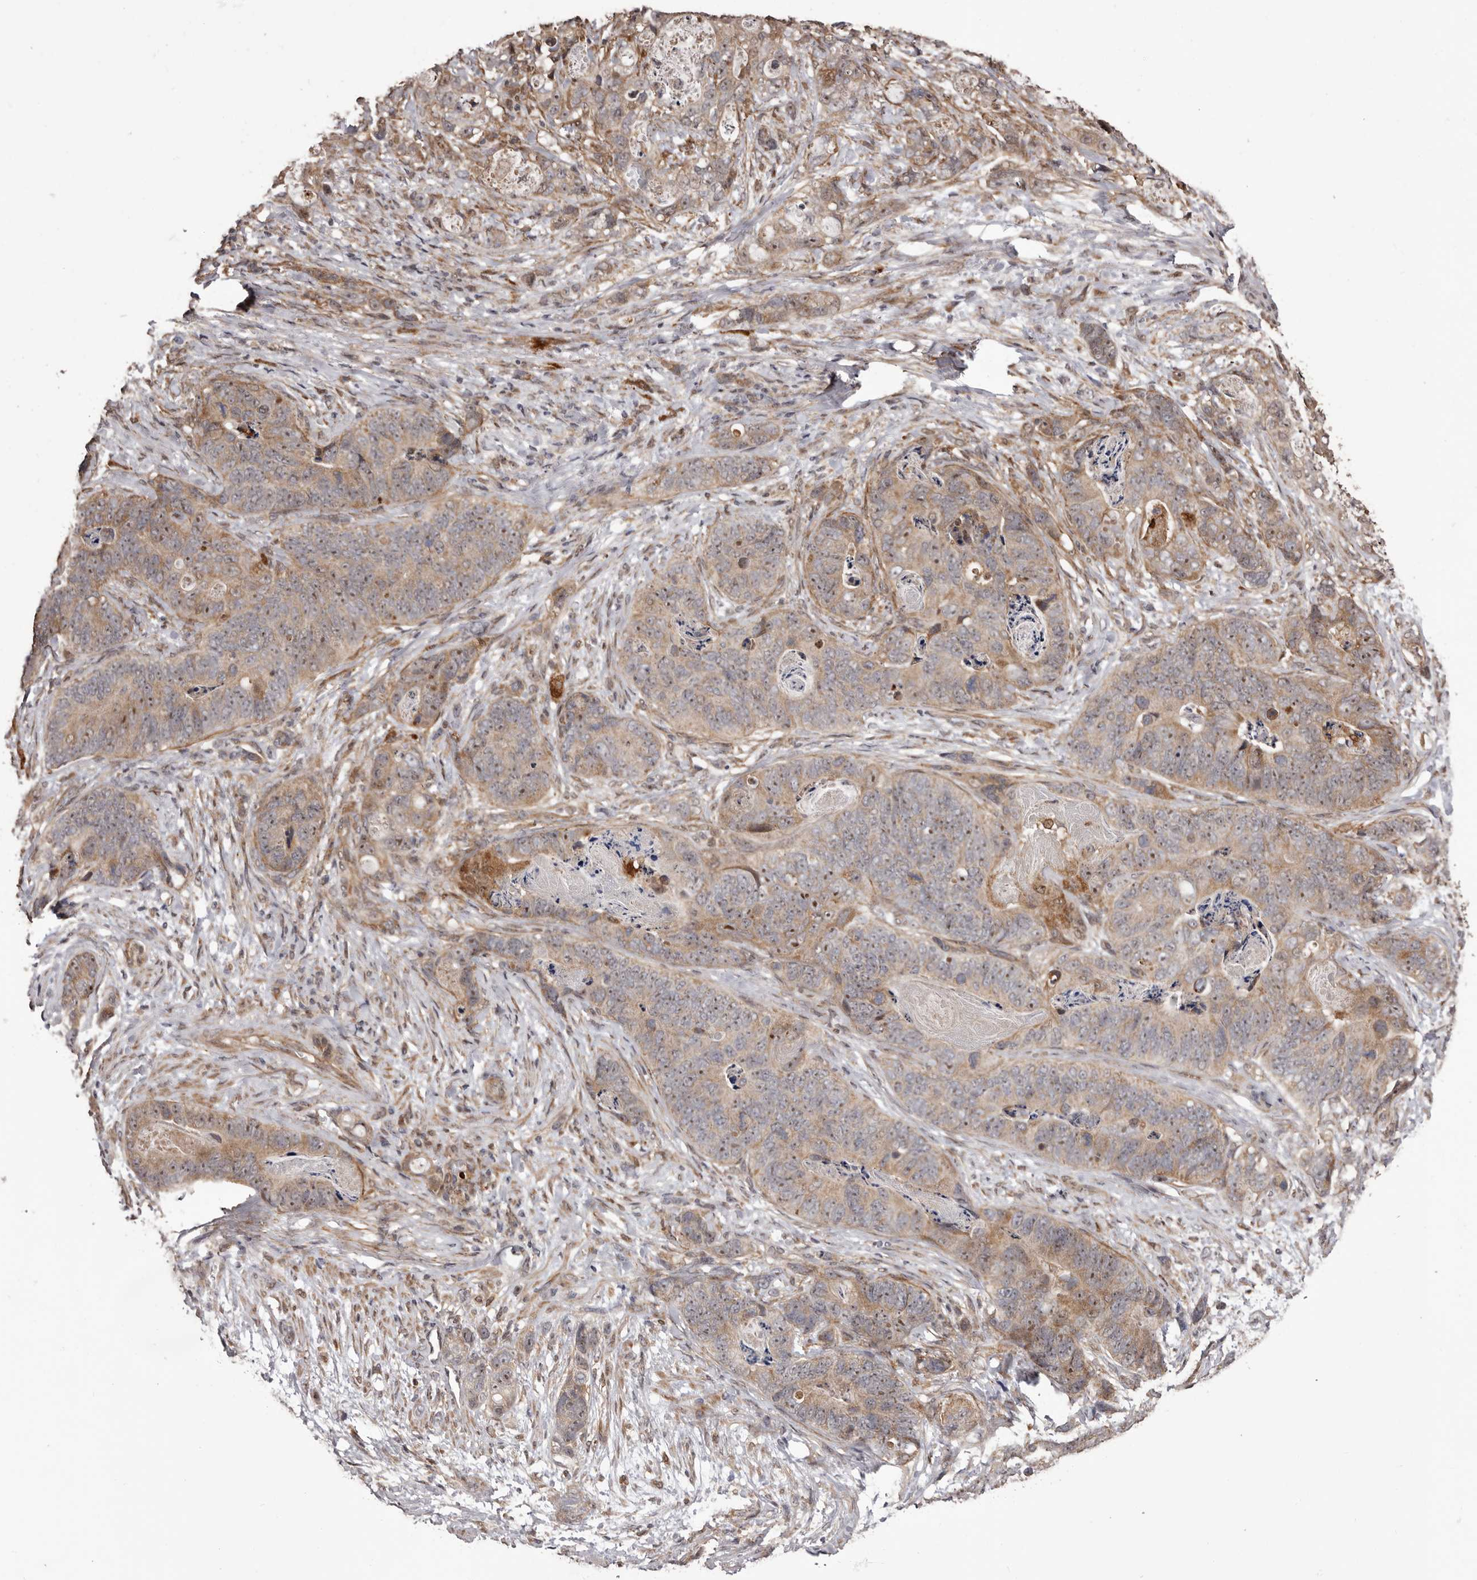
{"staining": {"intensity": "weak", "quantity": ">75%", "location": "cytoplasmic/membranous"}, "tissue": "stomach cancer", "cell_type": "Tumor cells", "image_type": "cancer", "snomed": [{"axis": "morphology", "description": "Normal tissue, NOS"}, {"axis": "morphology", "description": "Adenocarcinoma, NOS"}, {"axis": "topography", "description": "Stomach"}], "caption": "Weak cytoplasmic/membranous staining for a protein is present in about >75% of tumor cells of adenocarcinoma (stomach) using IHC.", "gene": "ZCCHC7", "patient": {"sex": "female", "age": 89}}